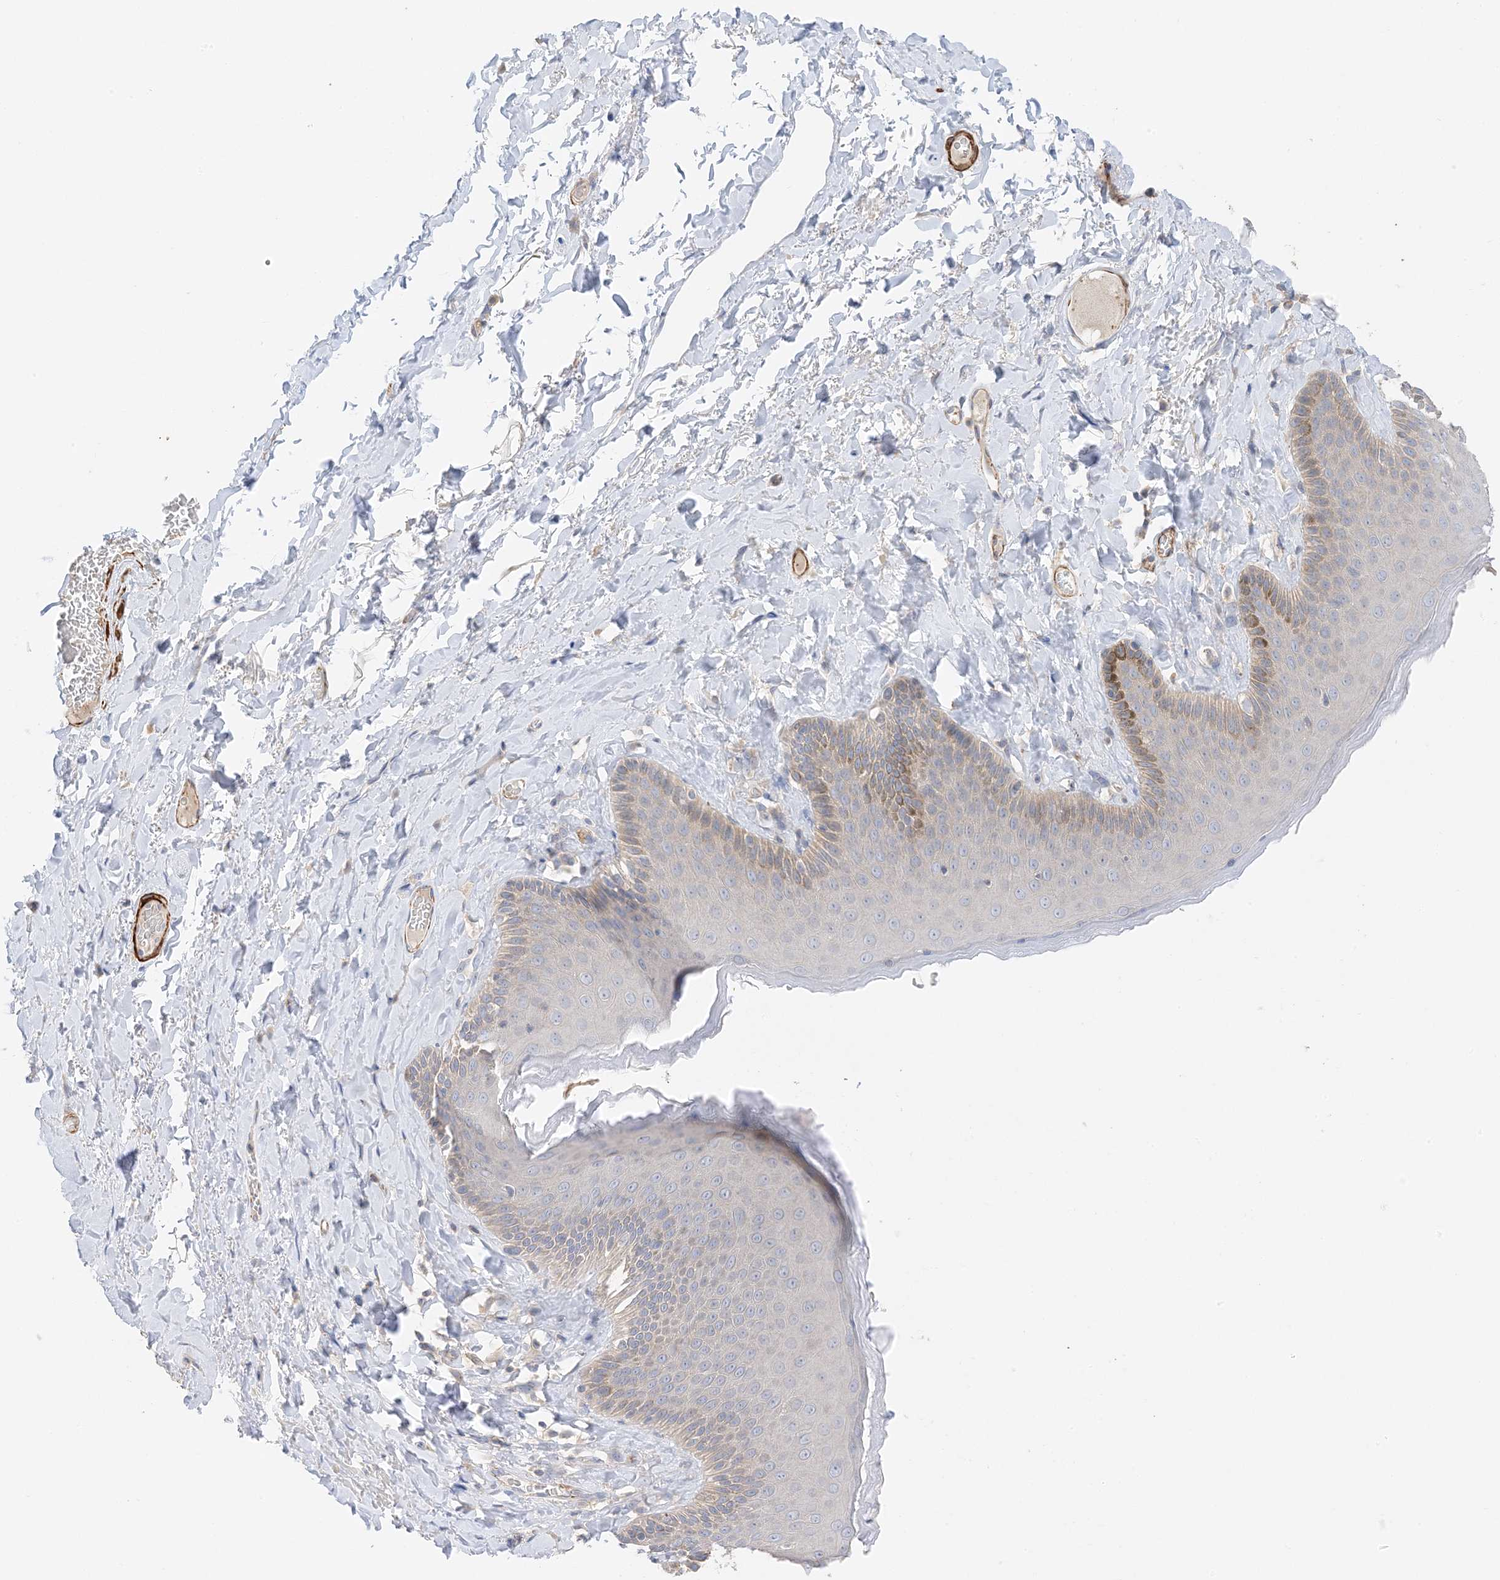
{"staining": {"intensity": "moderate", "quantity": "25%-75%", "location": "cytoplasmic/membranous"}, "tissue": "skin", "cell_type": "Epidermal cells", "image_type": "normal", "snomed": [{"axis": "morphology", "description": "Normal tissue, NOS"}, {"axis": "topography", "description": "Anal"}], "caption": "Immunohistochemical staining of normal human skin shows 25%-75% levels of moderate cytoplasmic/membranous protein positivity in about 25%-75% of epidermal cells. (DAB (3,3'-diaminobenzidine) IHC, brown staining for protein, blue staining for nuclei).", "gene": "KIFBP", "patient": {"sex": "male", "age": 69}}